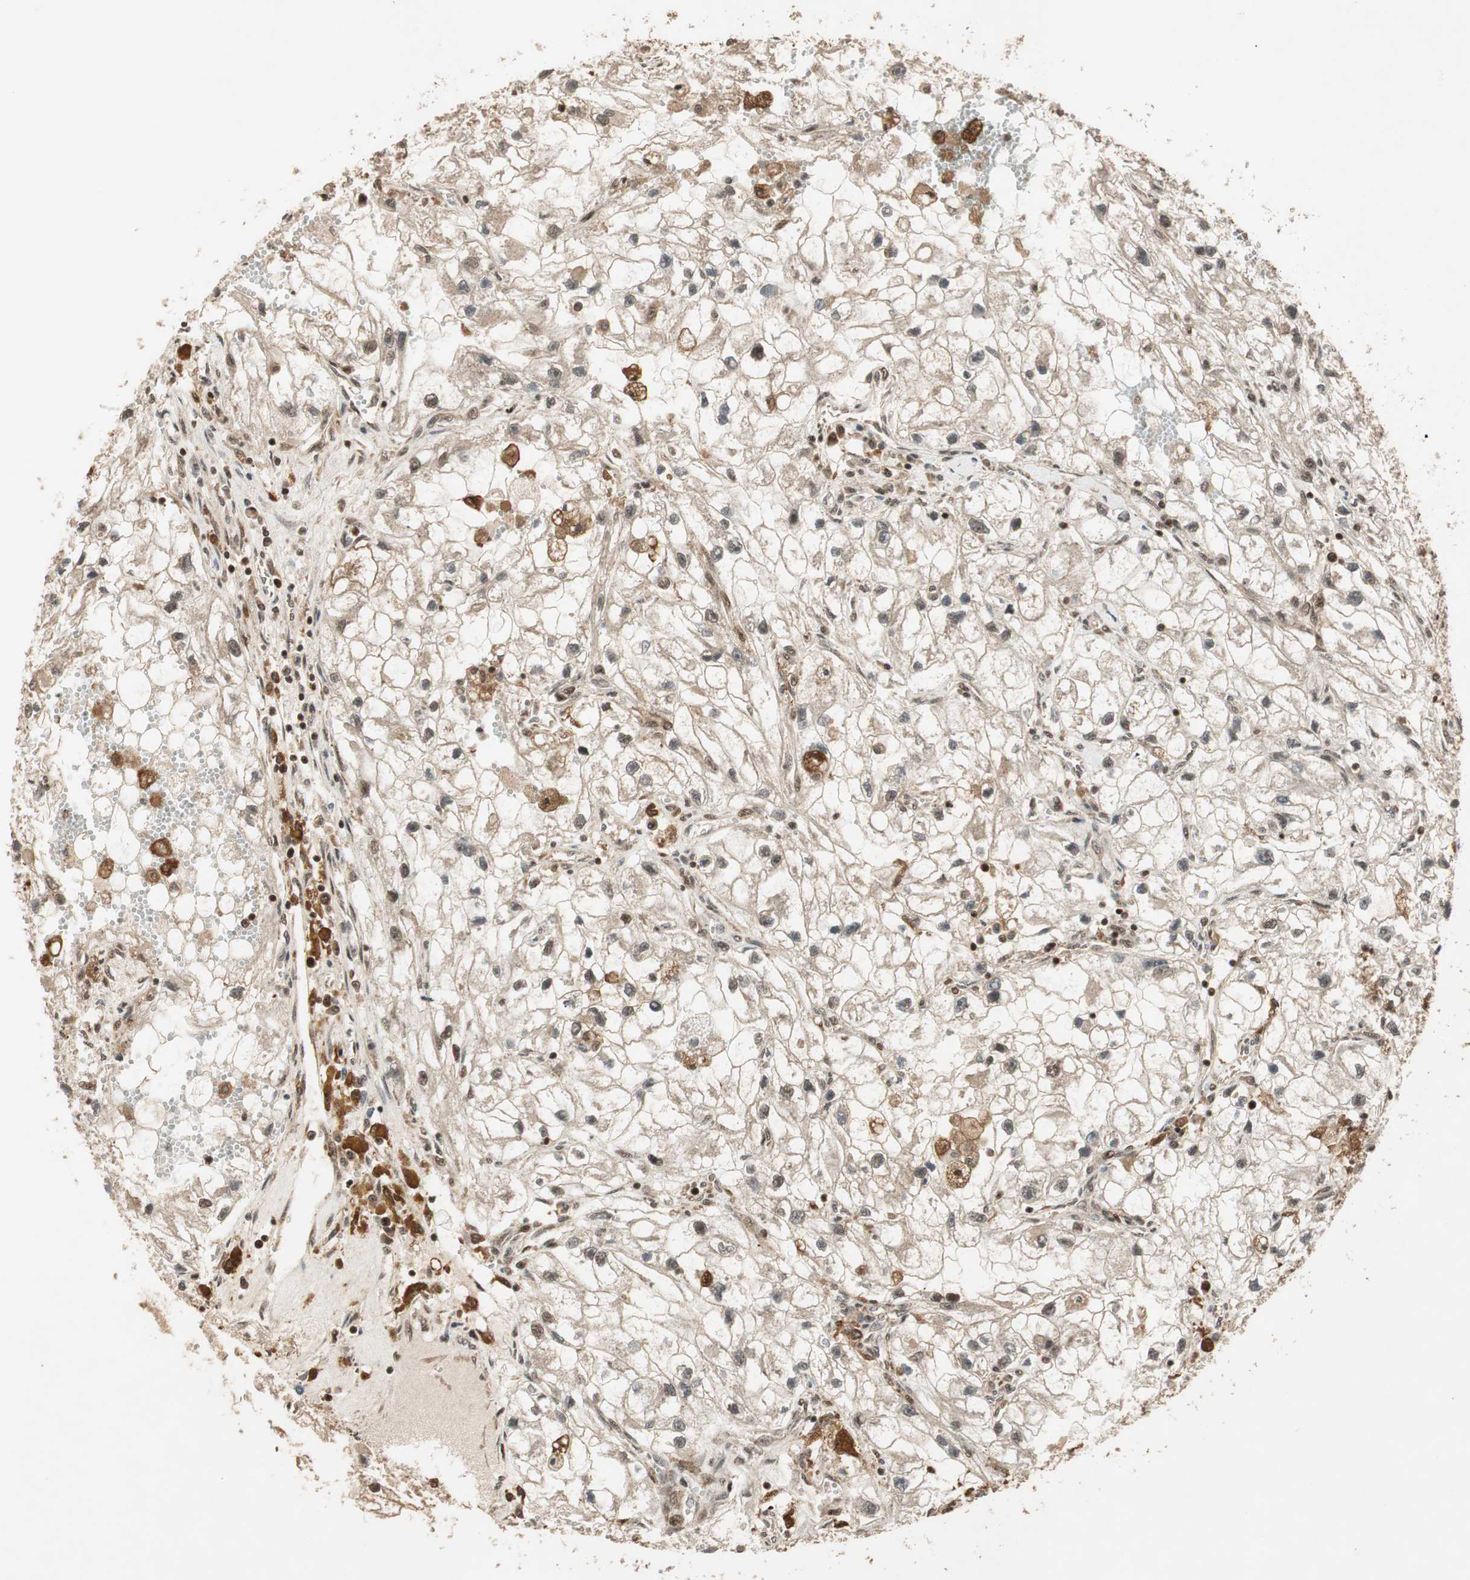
{"staining": {"intensity": "moderate", "quantity": ">75%", "location": "cytoplasmic/membranous,nuclear"}, "tissue": "renal cancer", "cell_type": "Tumor cells", "image_type": "cancer", "snomed": [{"axis": "morphology", "description": "Adenocarcinoma, NOS"}, {"axis": "topography", "description": "Kidney"}], "caption": "The immunohistochemical stain highlights moderate cytoplasmic/membranous and nuclear expression in tumor cells of renal cancer tissue. (DAB (3,3'-diaminobenzidine) IHC with brightfield microscopy, high magnification).", "gene": "RPA3", "patient": {"sex": "female", "age": 70}}